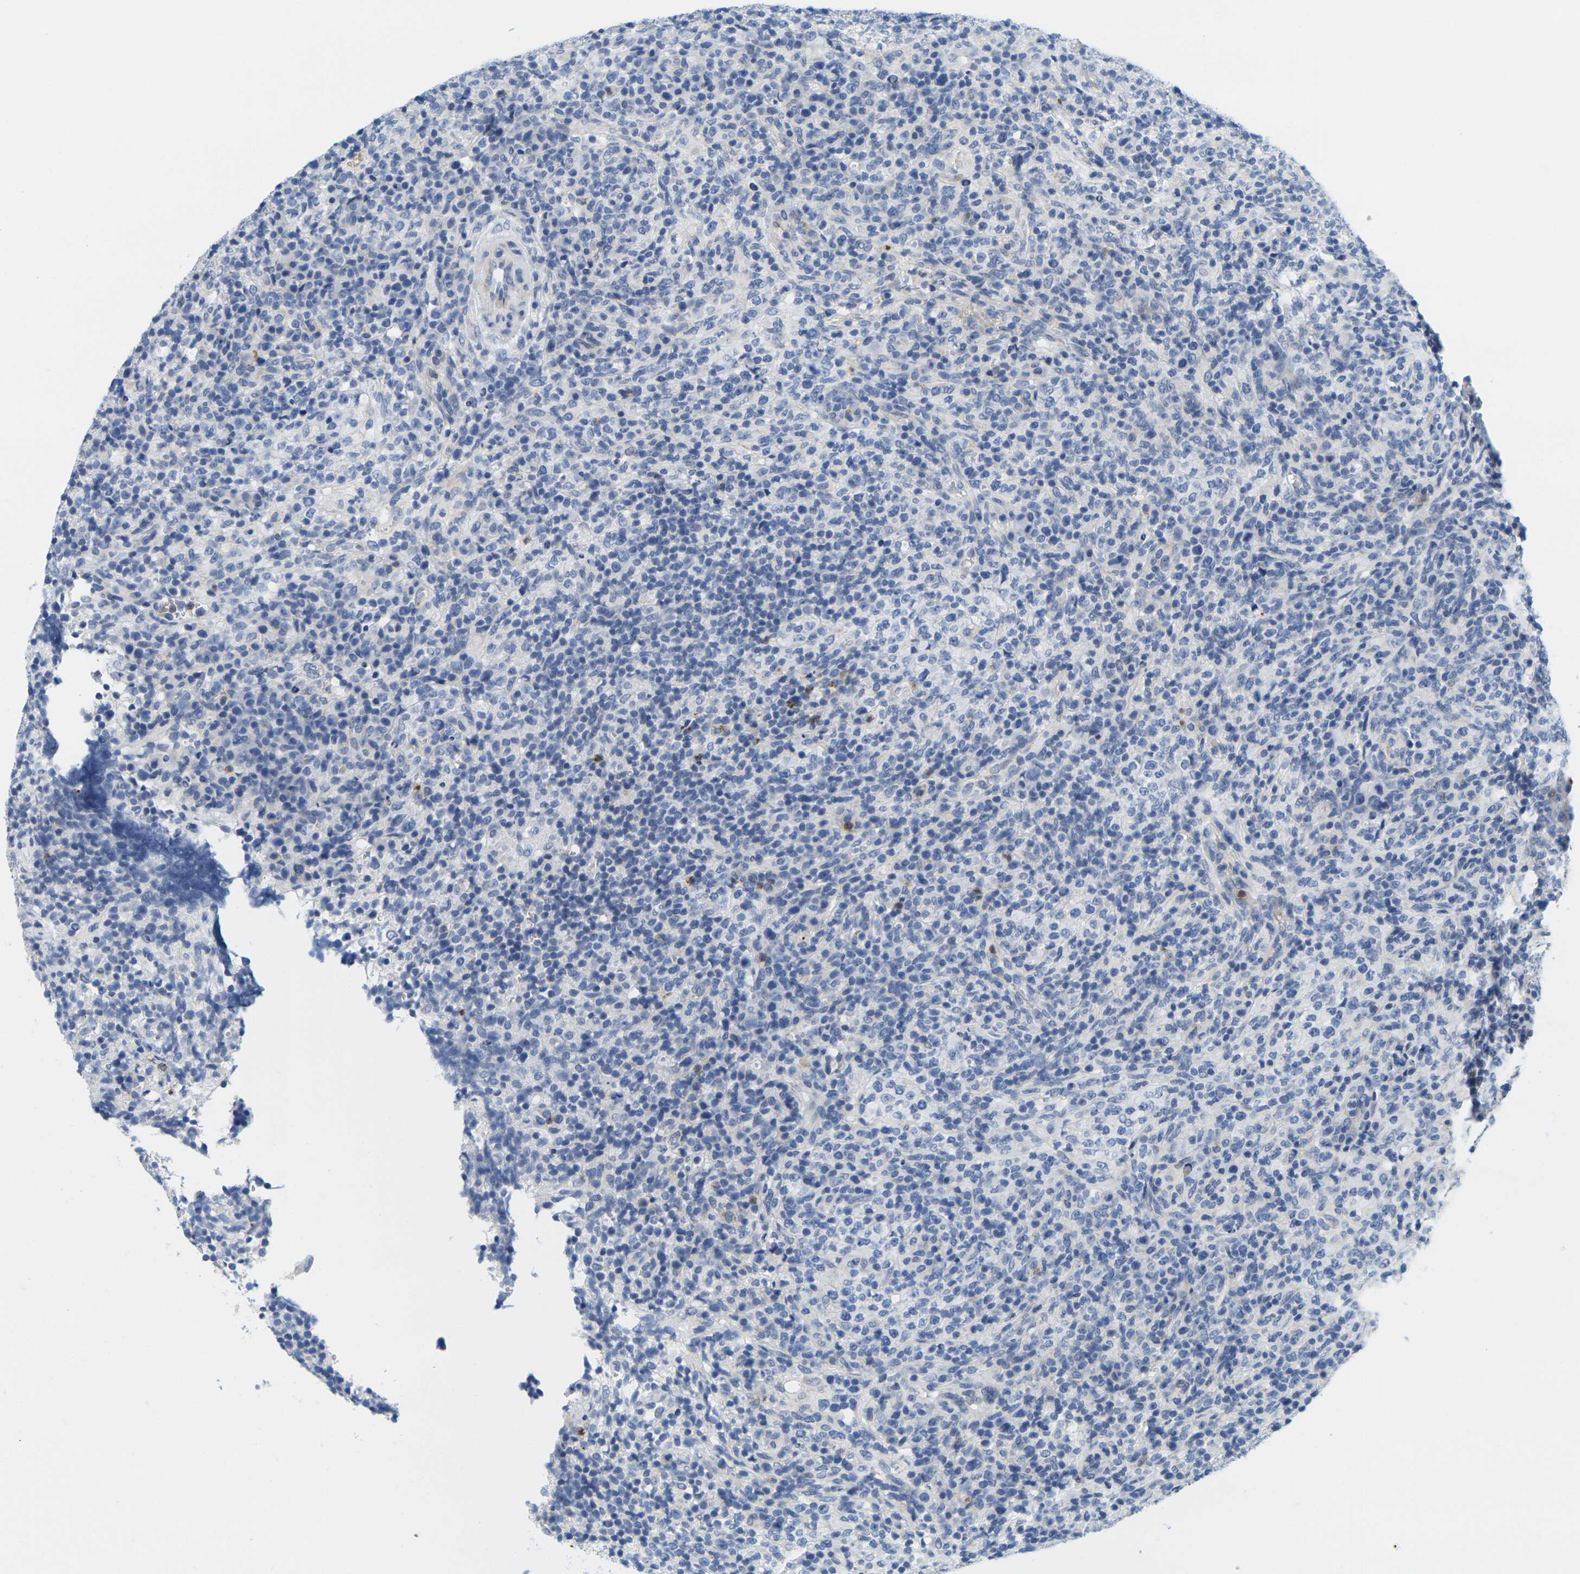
{"staining": {"intensity": "negative", "quantity": "none", "location": "none"}, "tissue": "lymphoma", "cell_type": "Tumor cells", "image_type": "cancer", "snomed": [{"axis": "morphology", "description": "Malignant lymphoma, non-Hodgkin's type, High grade"}, {"axis": "topography", "description": "Lymph node"}], "caption": "Immunohistochemistry (IHC) histopathology image of neoplastic tissue: lymphoma stained with DAB demonstrates no significant protein positivity in tumor cells.", "gene": "KLK5", "patient": {"sex": "female", "age": 76}}